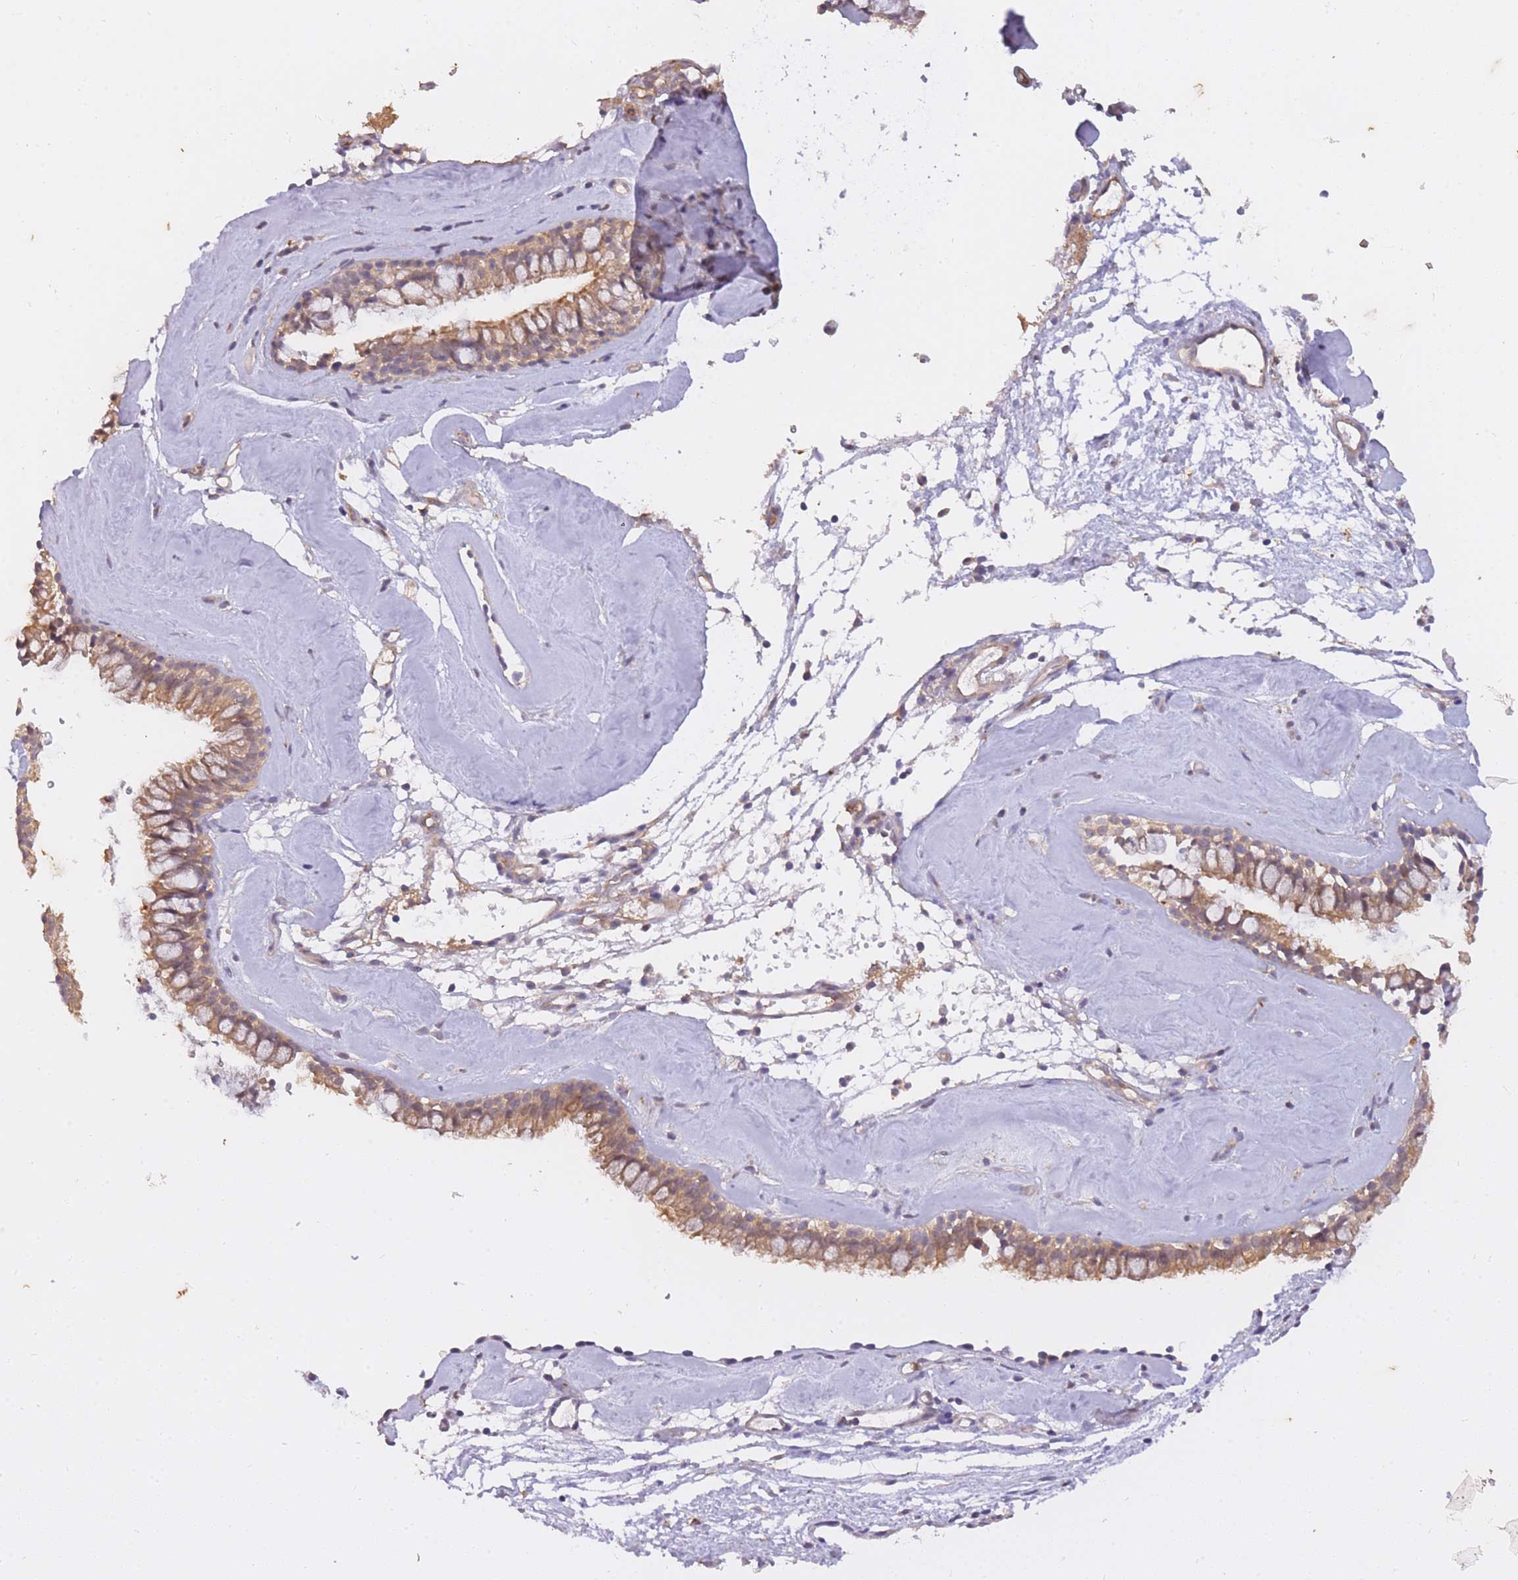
{"staining": {"intensity": "moderate", "quantity": ">75%", "location": "cytoplasmic/membranous"}, "tissue": "nasopharynx", "cell_type": "Respiratory epithelial cells", "image_type": "normal", "snomed": [{"axis": "morphology", "description": "Normal tissue, NOS"}, {"axis": "topography", "description": "Nasopharynx"}], "caption": "Protein staining reveals moderate cytoplasmic/membranous expression in approximately >75% of respiratory epithelial cells in benign nasopharynx. Using DAB (brown) and hematoxylin (blue) stains, captured at high magnification using brightfield microscopy.", "gene": "ST8SIA4", "patient": {"sex": "male", "age": 65}}